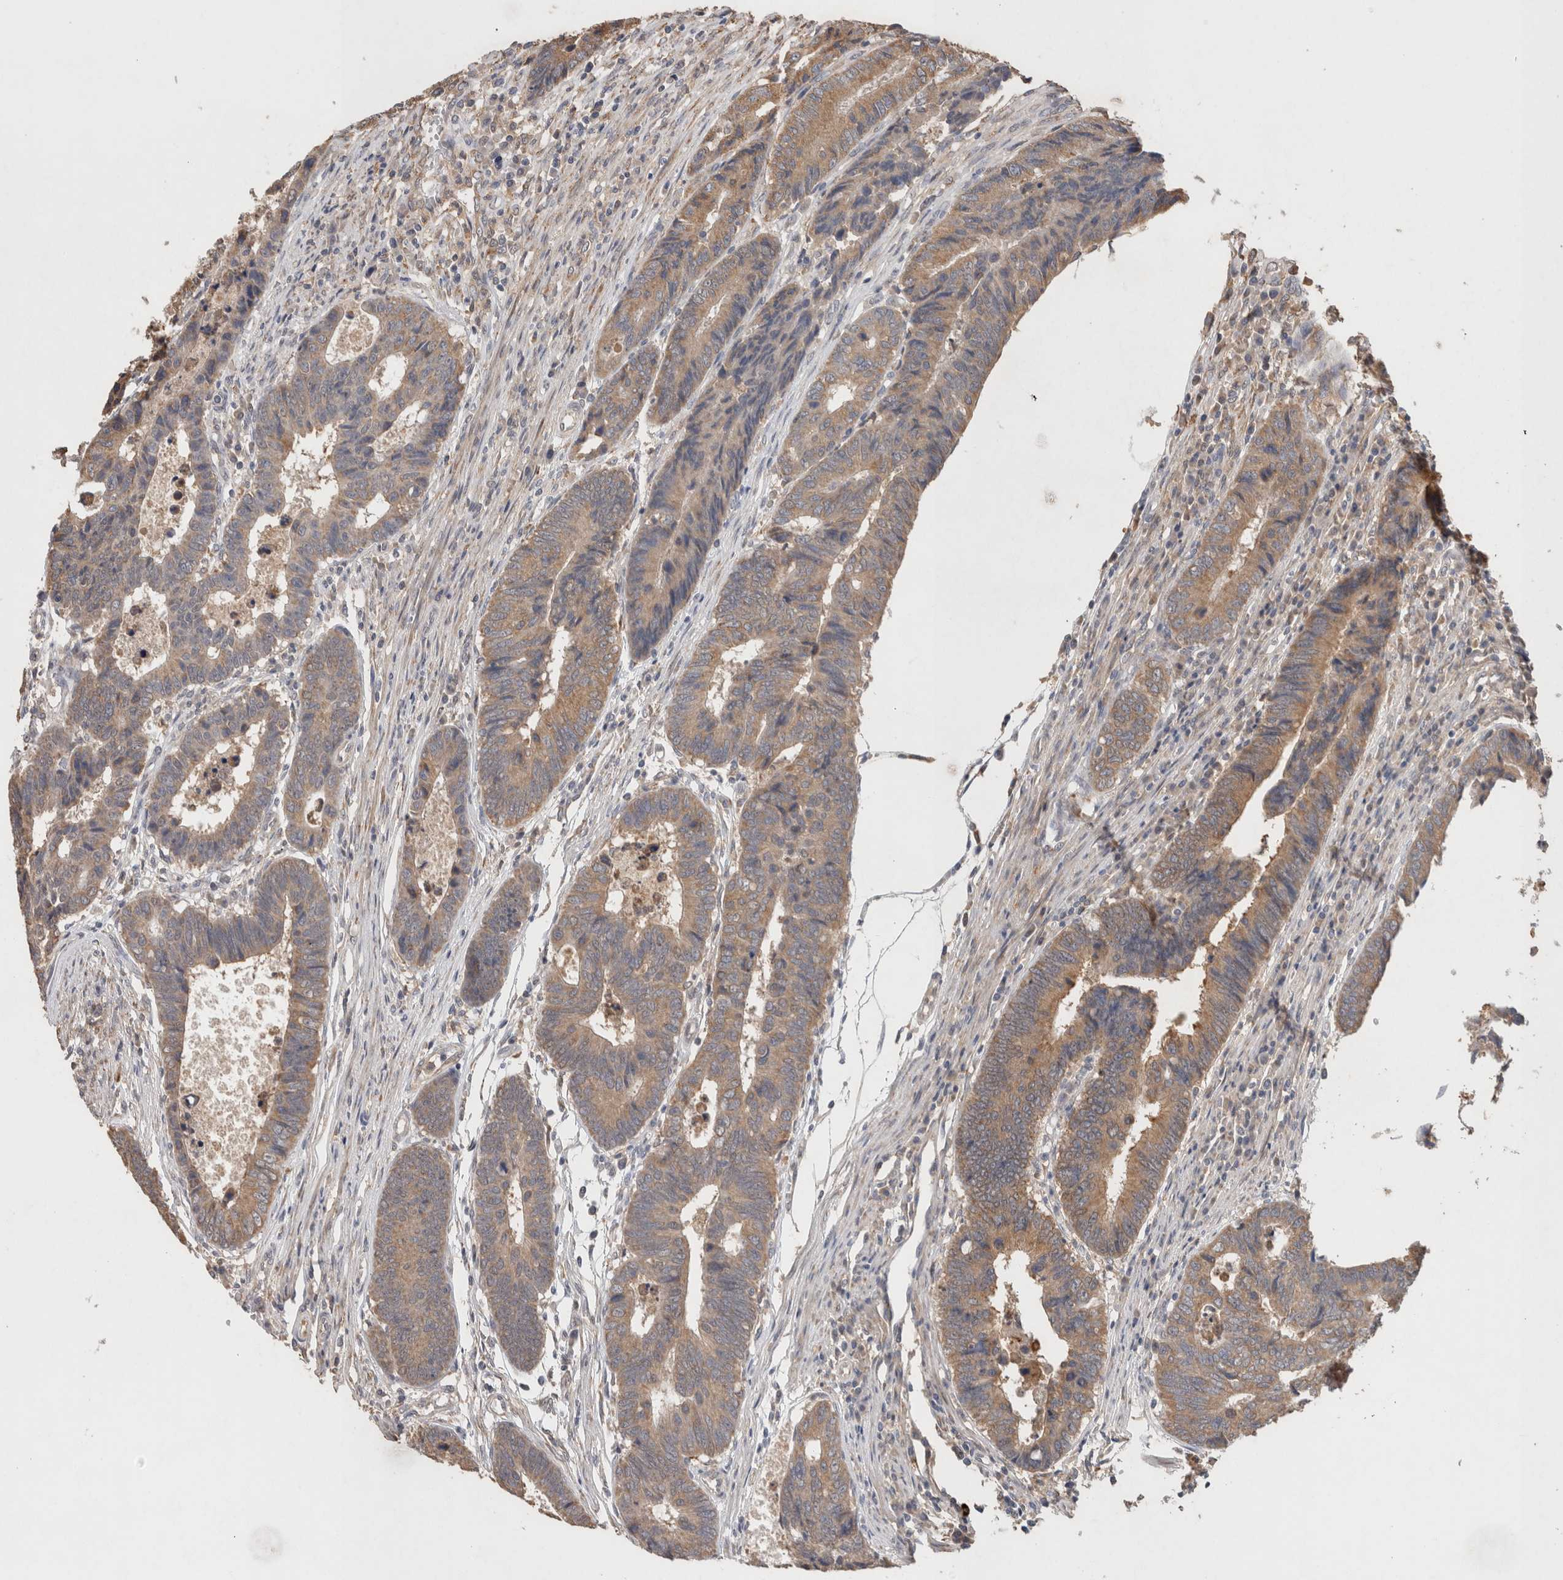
{"staining": {"intensity": "moderate", "quantity": ">75%", "location": "cytoplasmic/membranous"}, "tissue": "colorectal cancer", "cell_type": "Tumor cells", "image_type": "cancer", "snomed": [{"axis": "morphology", "description": "Adenocarcinoma, NOS"}, {"axis": "topography", "description": "Rectum"}], "caption": "IHC photomicrograph of human colorectal adenocarcinoma stained for a protein (brown), which shows medium levels of moderate cytoplasmic/membranous positivity in about >75% of tumor cells.", "gene": "RAB14", "patient": {"sex": "male", "age": 84}}